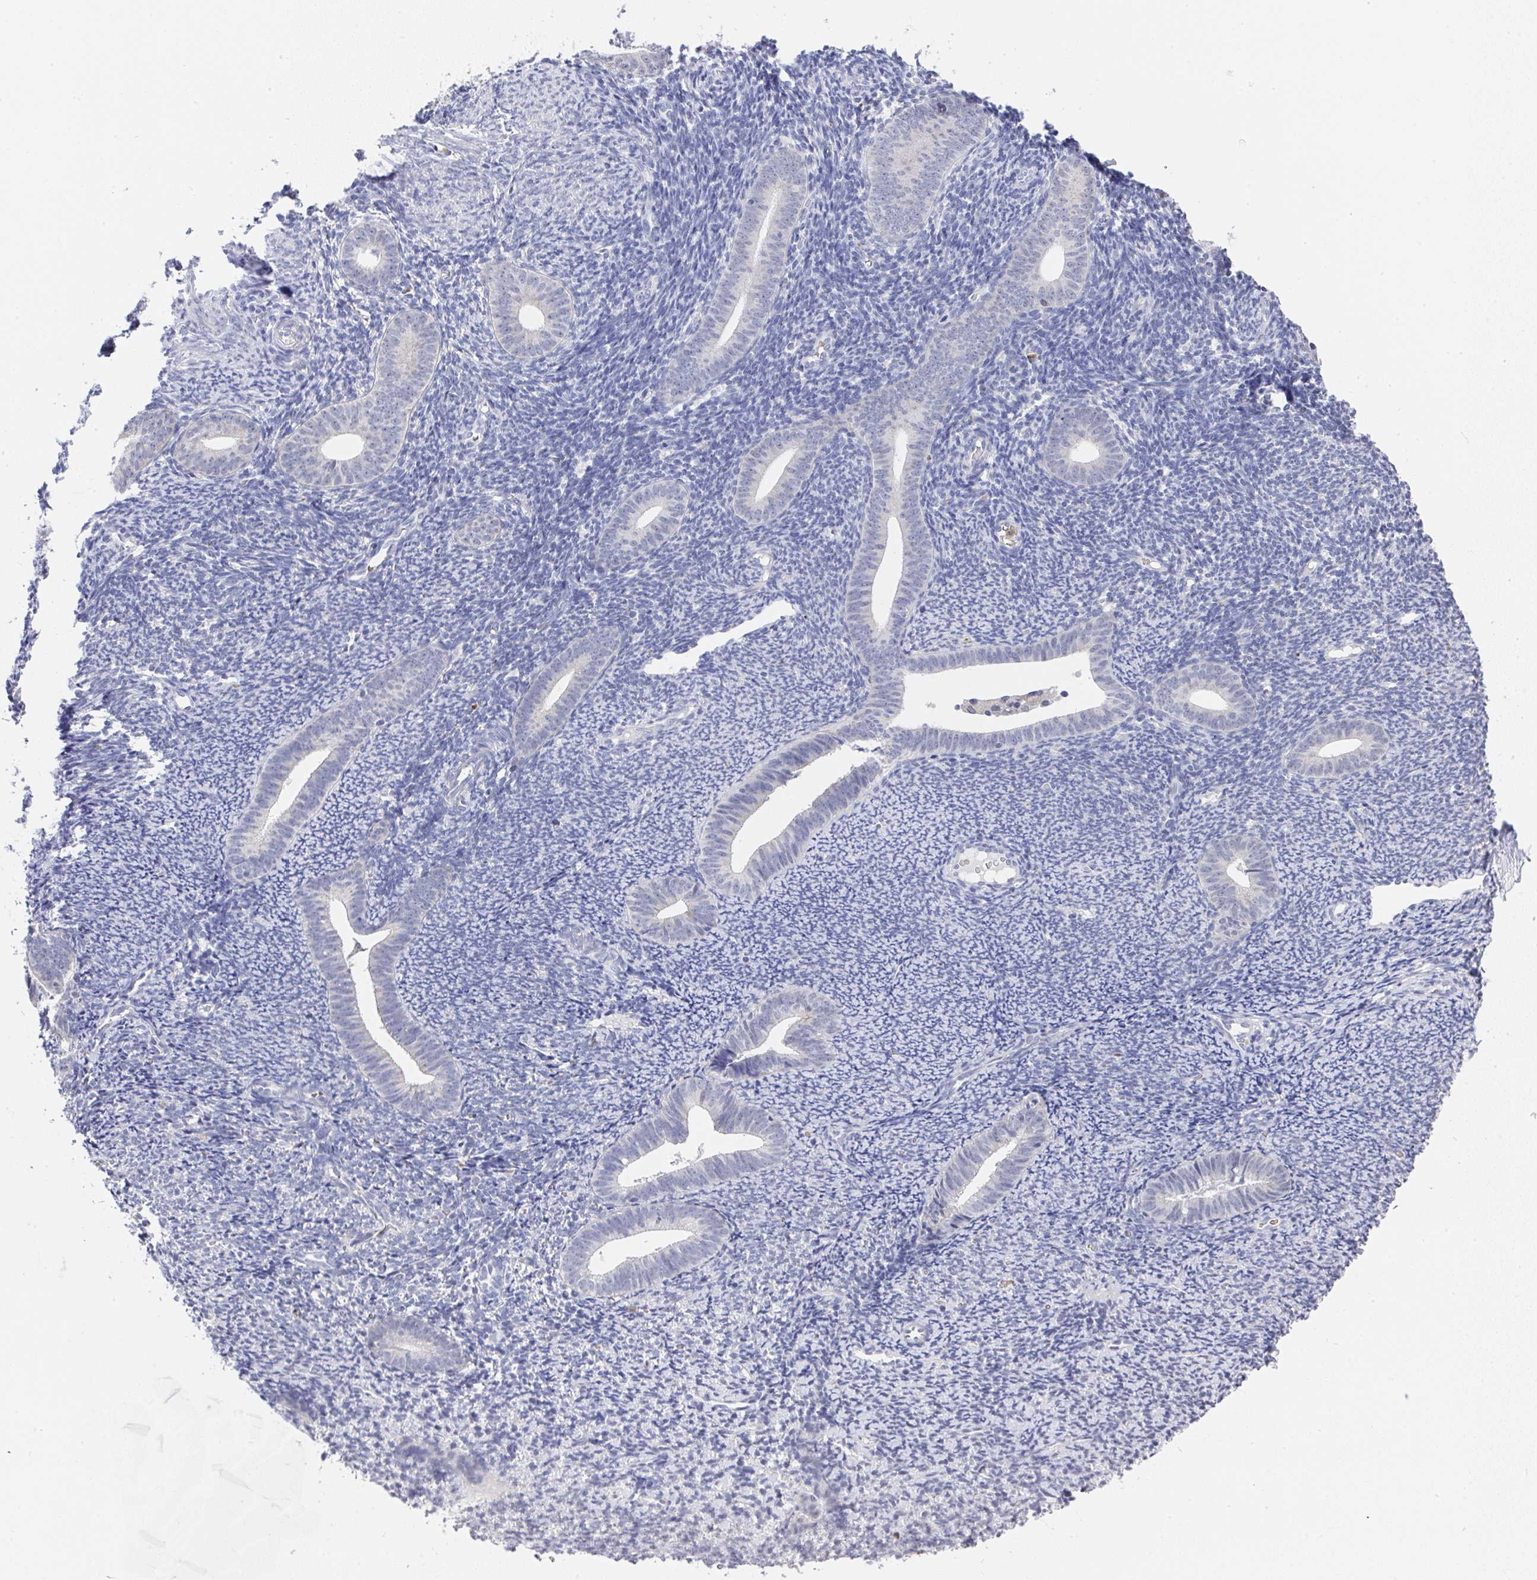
{"staining": {"intensity": "negative", "quantity": "none", "location": "none"}, "tissue": "endometrium", "cell_type": "Cells in endometrial stroma", "image_type": "normal", "snomed": [{"axis": "morphology", "description": "Normal tissue, NOS"}, {"axis": "topography", "description": "Endometrium"}], "caption": "This is an IHC histopathology image of unremarkable endometrium. There is no staining in cells in endometrial stroma.", "gene": "NCF1", "patient": {"sex": "female", "age": 39}}